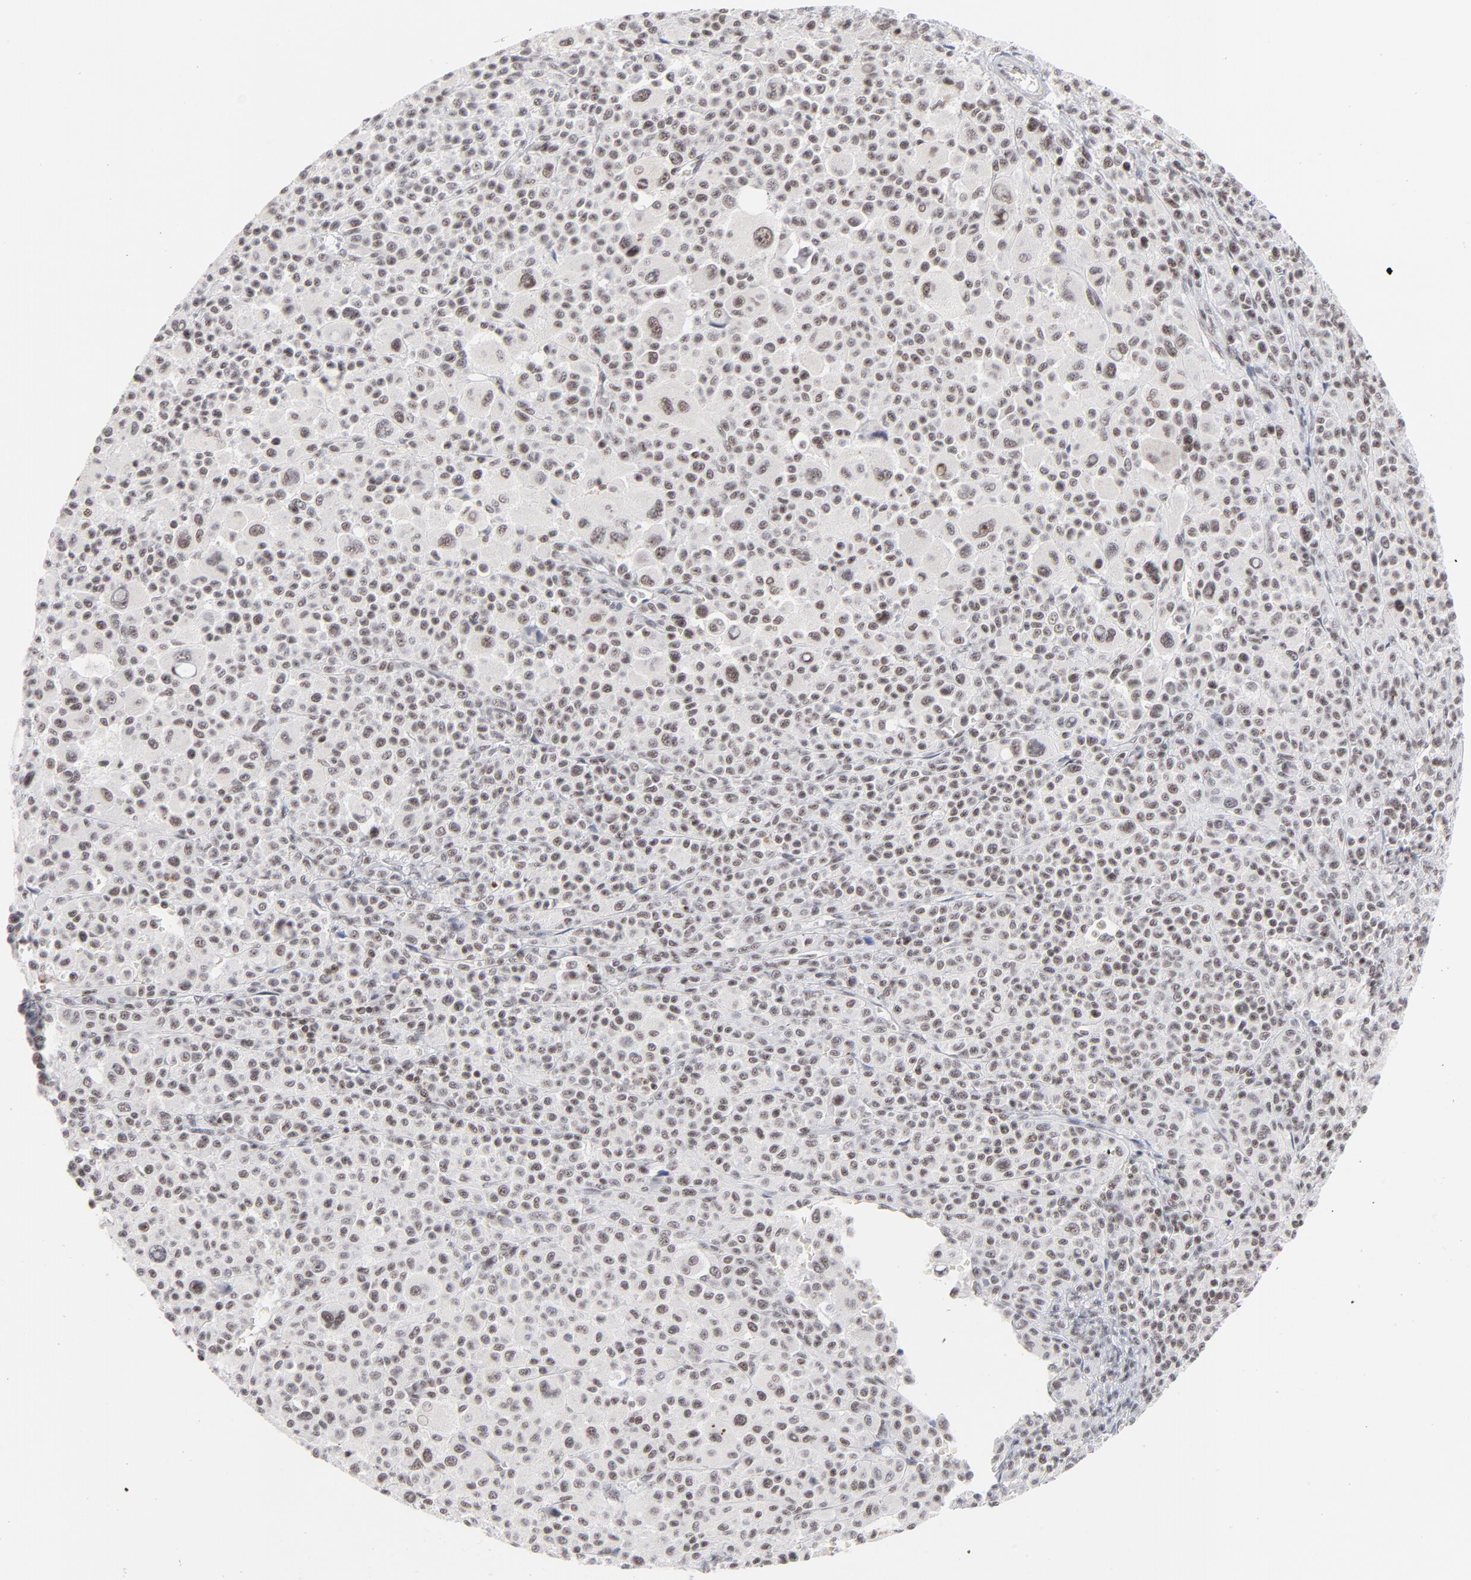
{"staining": {"intensity": "weak", "quantity": ">75%", "location": "nuclear"}, "tissue": "melanoma", "cell_type": "Tumor cells", "image_type": "cancer", "snomed": [{"axis": "morphology", "description": "Malignant melanoma, Metastatic site"}, {"axis": "topography", "description": "Skin"}], "caption": "Approximately >75% of tumor cells in human melanoma demonstrate weak nuclear protein positivity as visualized by brown immunohistochemical staining.", "gene": "ZNF143", "patient": {"sex": "female", "age": 74}}